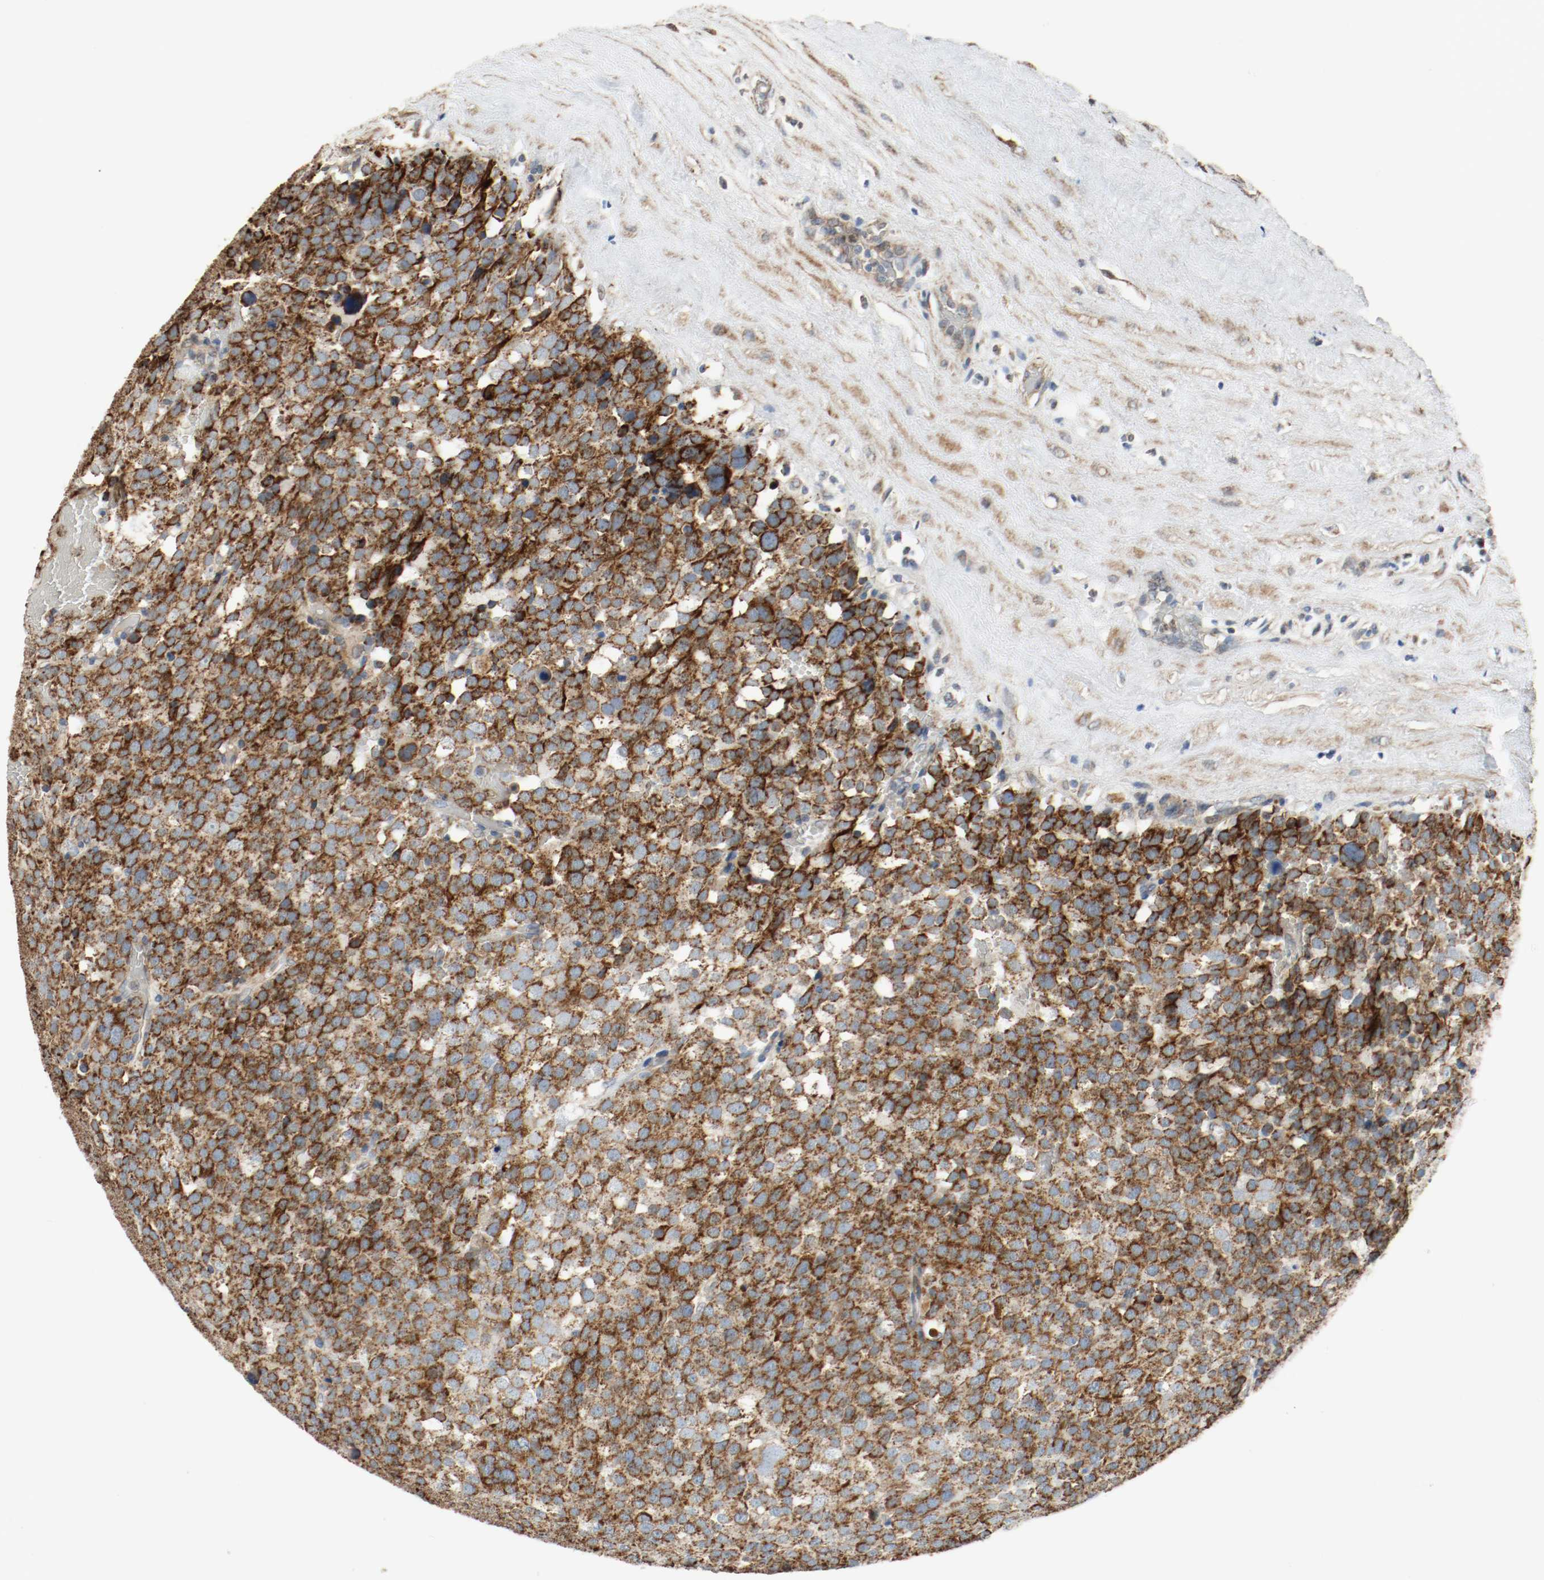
{"staining": {"intensity": "strong", "quantity": ">75%", "location": "cytoplasmic/membranous"}, "tissue": "testis cancer", "cell_type": "Tumor cells", "image_type": "cancer", "snomed": [{"axis": "morphology", "description": "Seminoma, NOS"}, {"axis": "topography", "description": "Testis"}], "caption": "The micrograph displays a brown stain indicating the presence of a protein in the cytoplasmic/membranous of tumor cells in testis seminoma.", "gene": "ALDH4A1", "patient": {"sex": "male", "age": 71}}